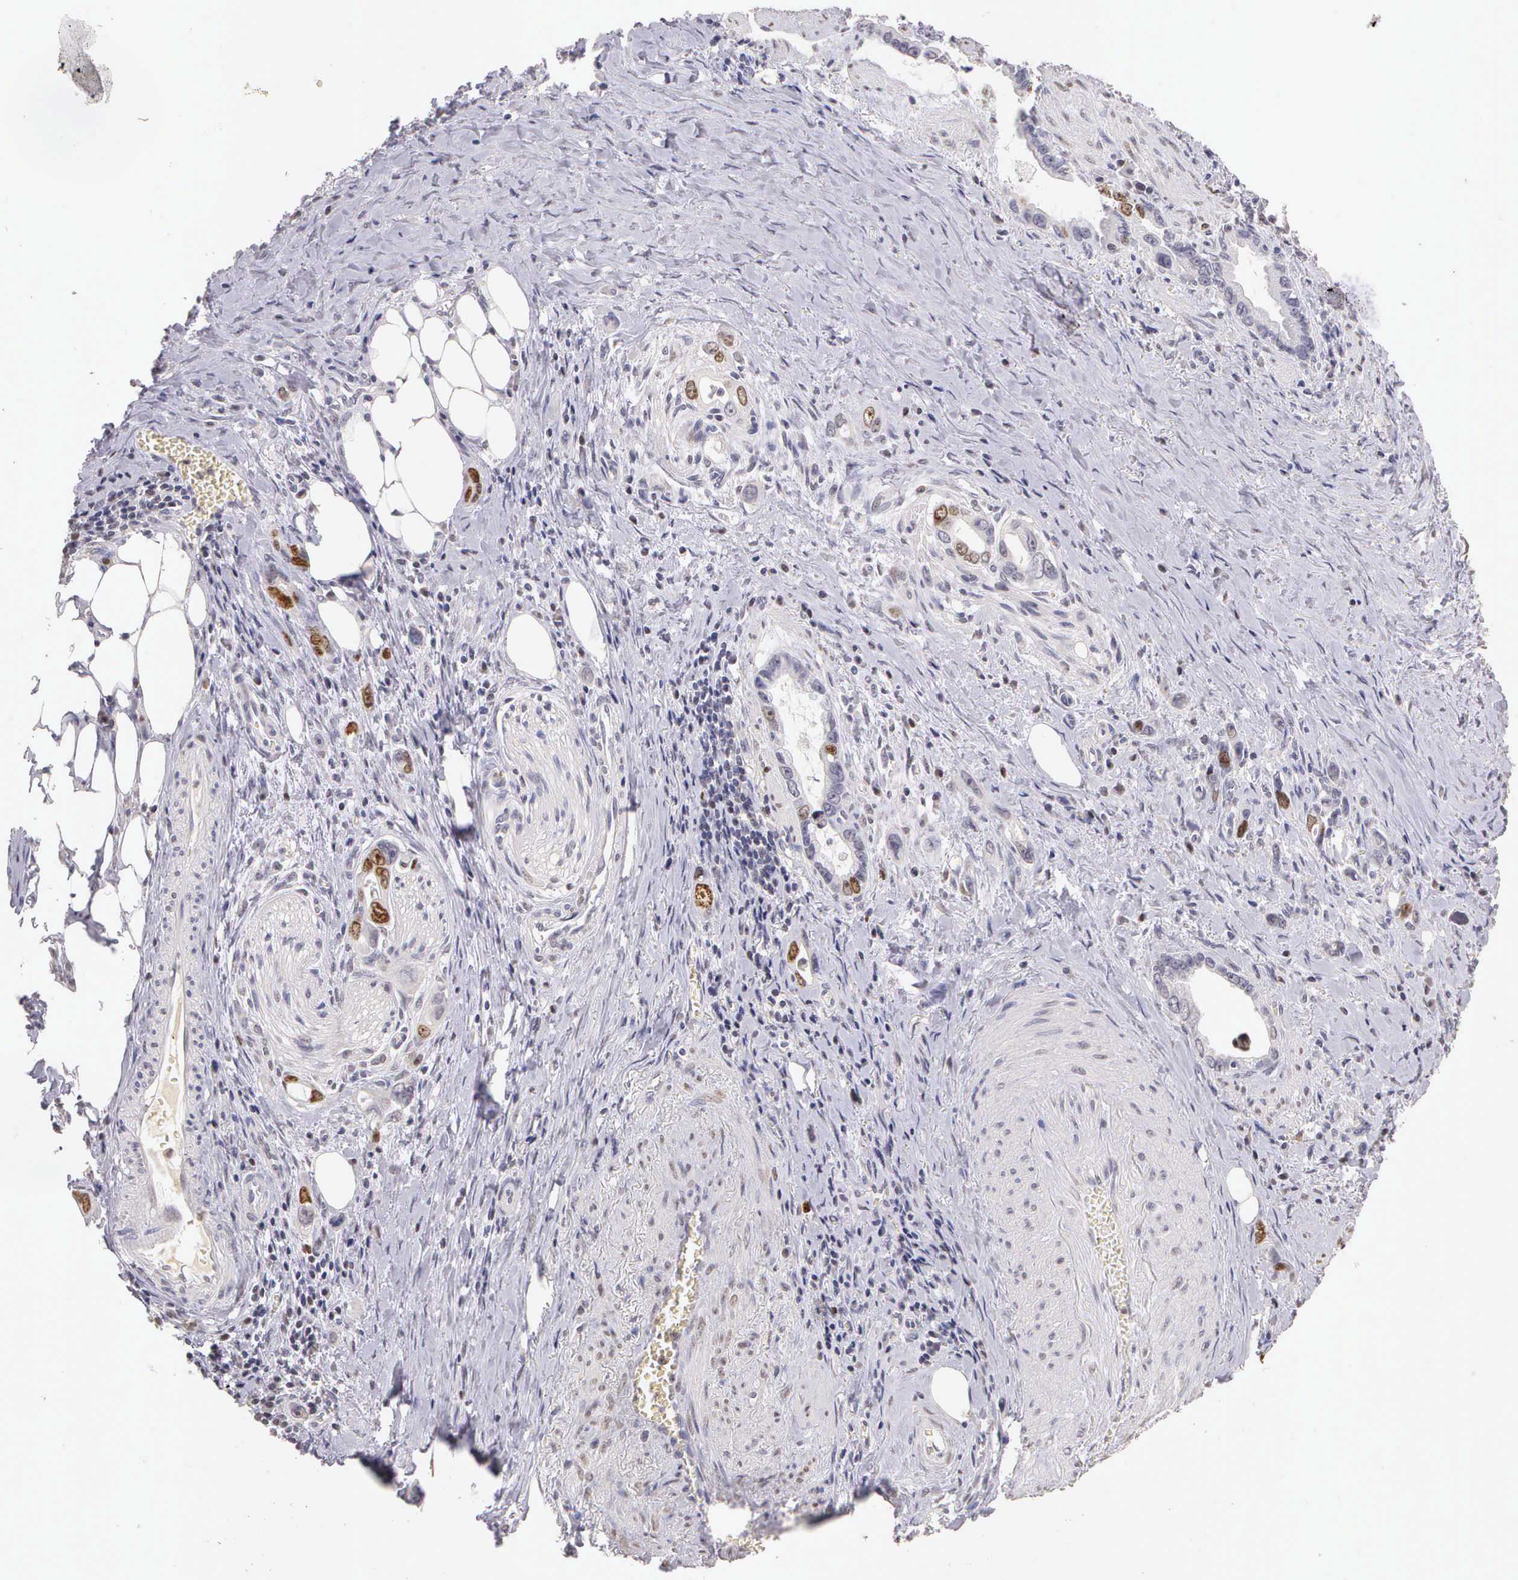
{"staining": {"intensity": "moderate", "quantity": "25%-75%", "location": "nuclear"}, "tissue": "stomach cancer", "cell_type": "Tumor cells", "image_type": "cancer", "snomed": [{"axis": "morphology", "description": "Adenocarcinoma, NOS"}, {"axis": "topography", "description": "Stomach"}], "caption": "An image of adenocarcinoma (stomach) stained for a protein demonstrates moderate nuclear brown staining in tumor cells. (brown staining indicates protein expression, while blue staining denotes nuclei).", "gene": "MKI67", "patient": {"sex": "male", "age": 78}}